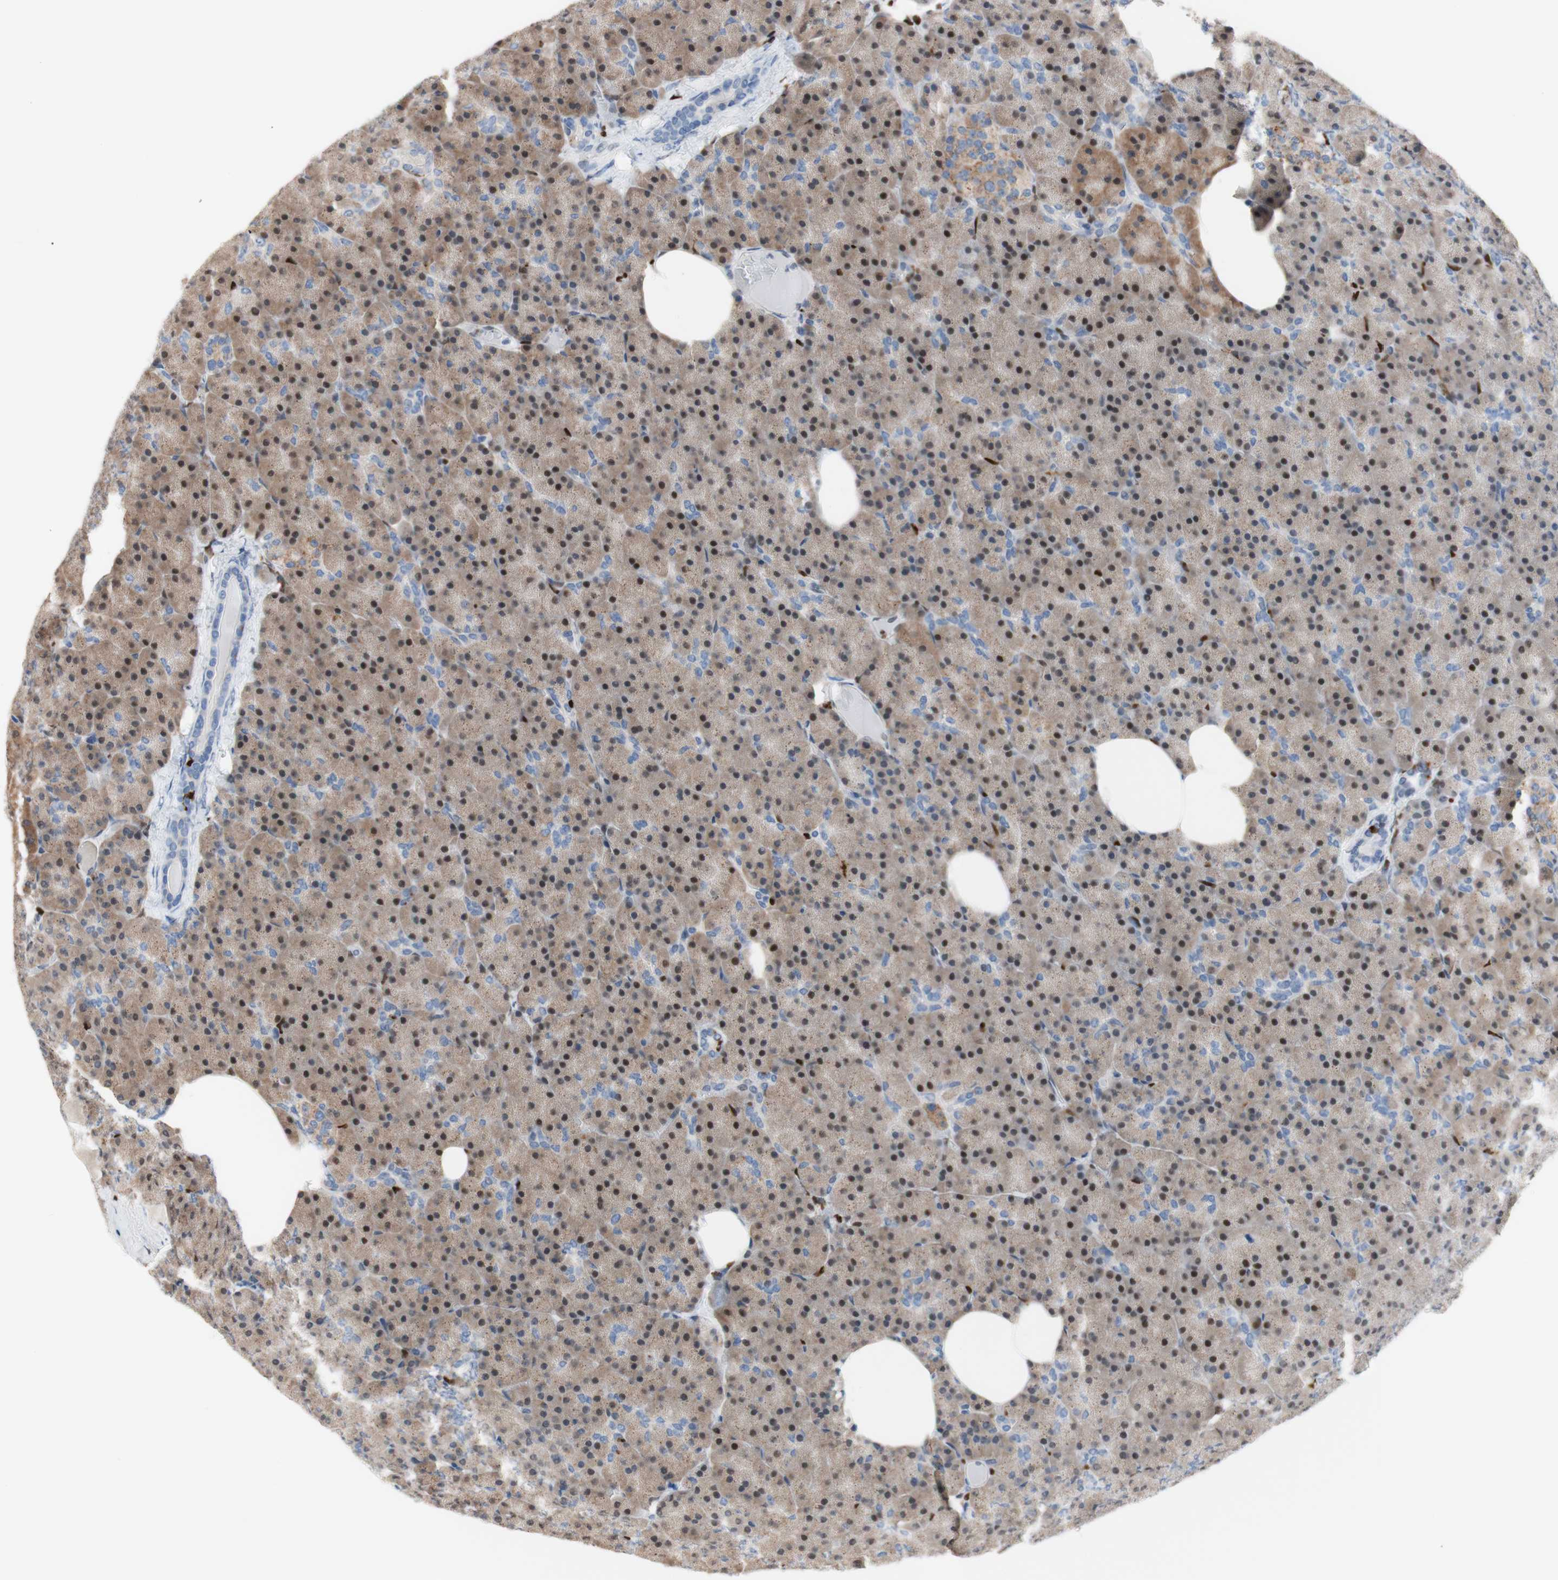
{"staining": {"intensity": "strong", "quantity": ">75%", "location": "cytoplasmic/membranous,nuclear"}, "tissue": "pancreas", "cell_type": "Exocrine glandular cells", "image_type": "normal", "snomed": [{"axis": "morphology", "description": "Normal tissue, NOS"}, {"axis": "topography", "description": "Pancreas"}], "caption": "DAB (3,3'-diaminobenzidine) immunohistochemical staining of normal pancreas reveals strong cytoplasmic/membranous,nuclear protein expression in approximately >75% of exocrine glandular cells.", "gene": "EED", "patient": {"sex": "female", "age": 35}}